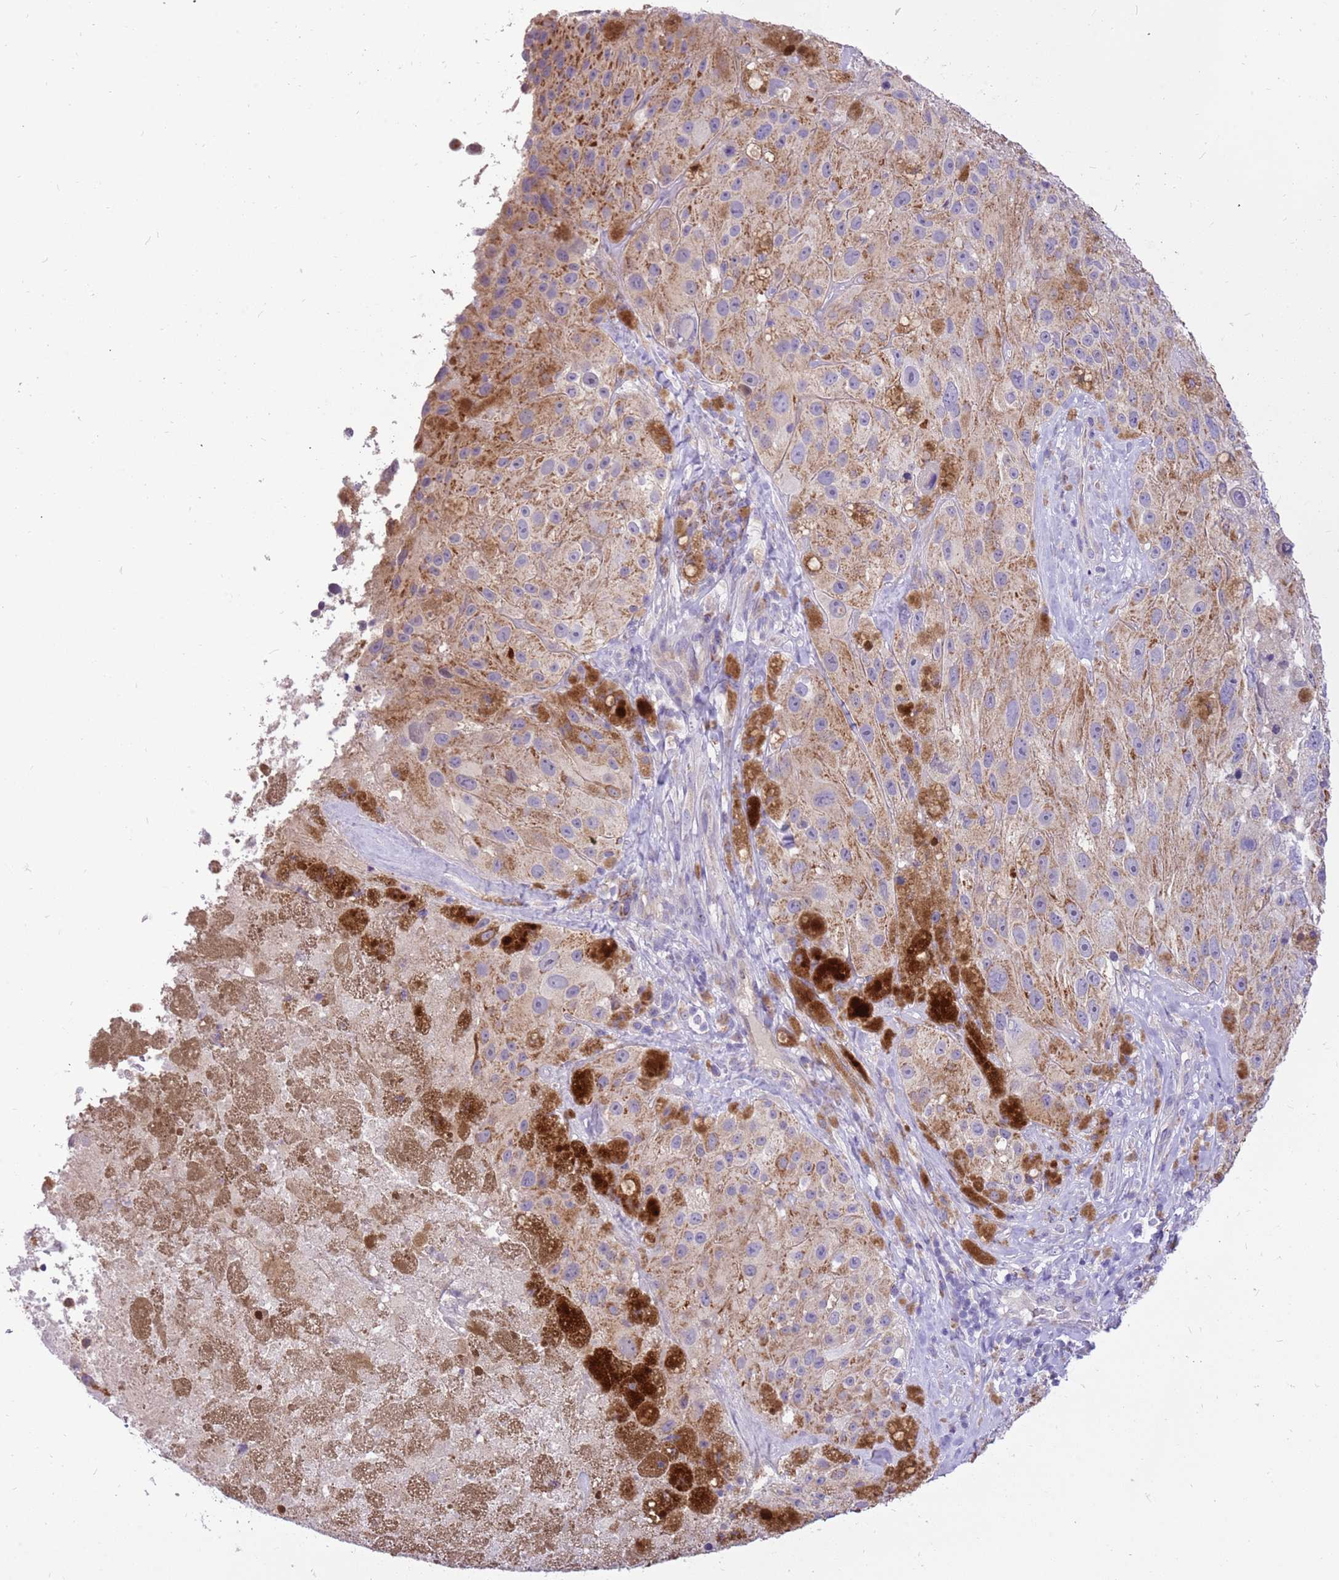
{"staining": {"intensity": "weak", "quantity": ">75%", "location": "cytoplasmic/membranous"}, "tissue": "melanoma", "cell_type": "Tumor cells", "image_type": "cancer", "snomed": [{"axis": "morphology", "description": "Malignant melanoma, Metastatic site"}, {"axis": "topography", "description": "Lymph node"}], "caption": "Weak cytoplasmic/membranous positivity is identified in about >75% of tumor cells in malignant melanoma (metastatic site).", "gene": "COX17", "patient": {"sex": "male", "age": 62}}